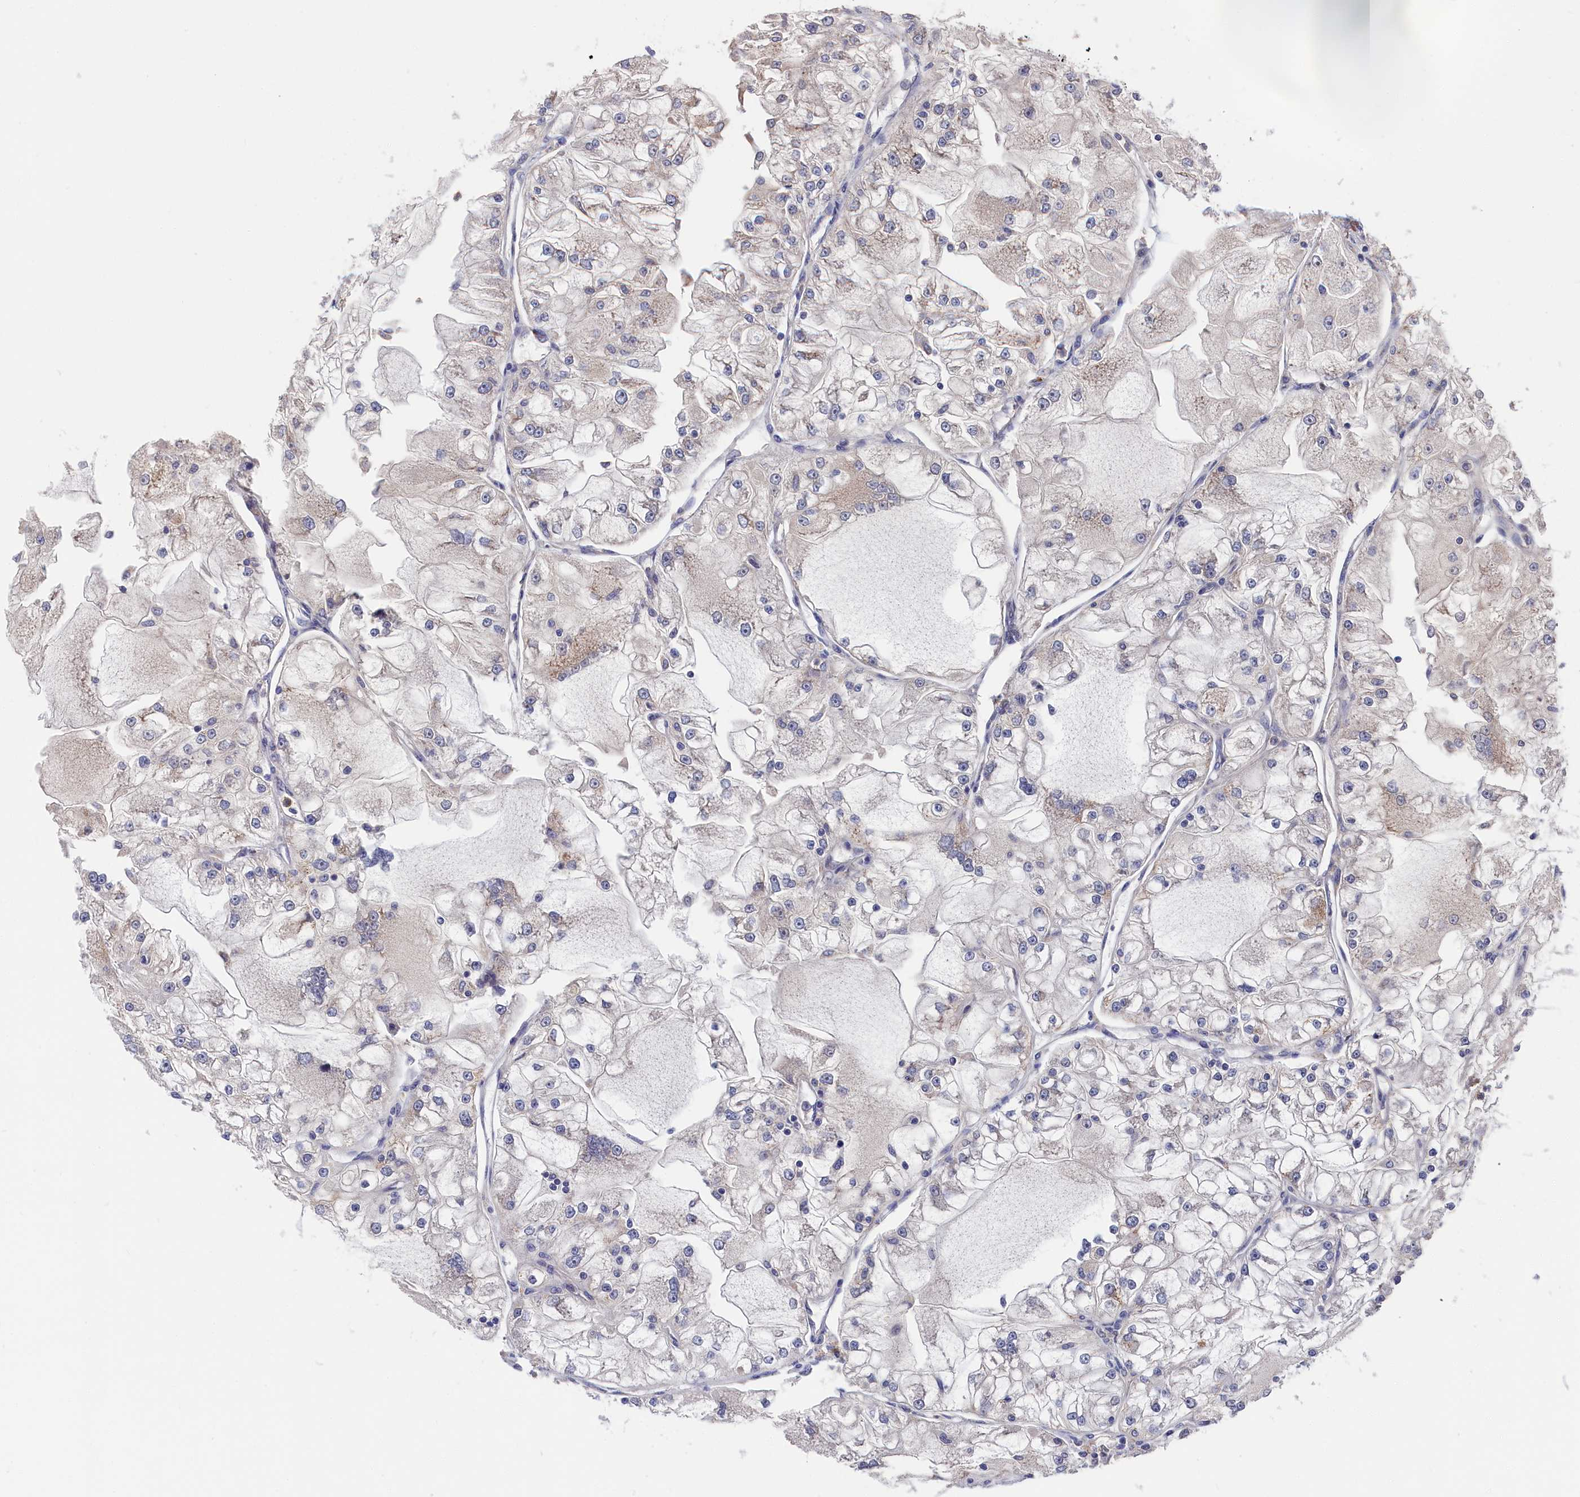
{"staining": {"intensity": "negative", "quantity": "none", "location": "none"}, "tissue": "renal cancer", "cell_type": "Tumor cells", "image_type": "cancer", "snomed": [{"axis": "morphology", "description": "Adenocarcinoma, NOS"}, {"axis": "topography", "description": "Kidney"}], "caption": "Tumor cells are negative for brown protein staining in renal cancer (adenocarcinoma).", "gene": "CYB5D2", "patient": {"sex": "female", "age": 72}}